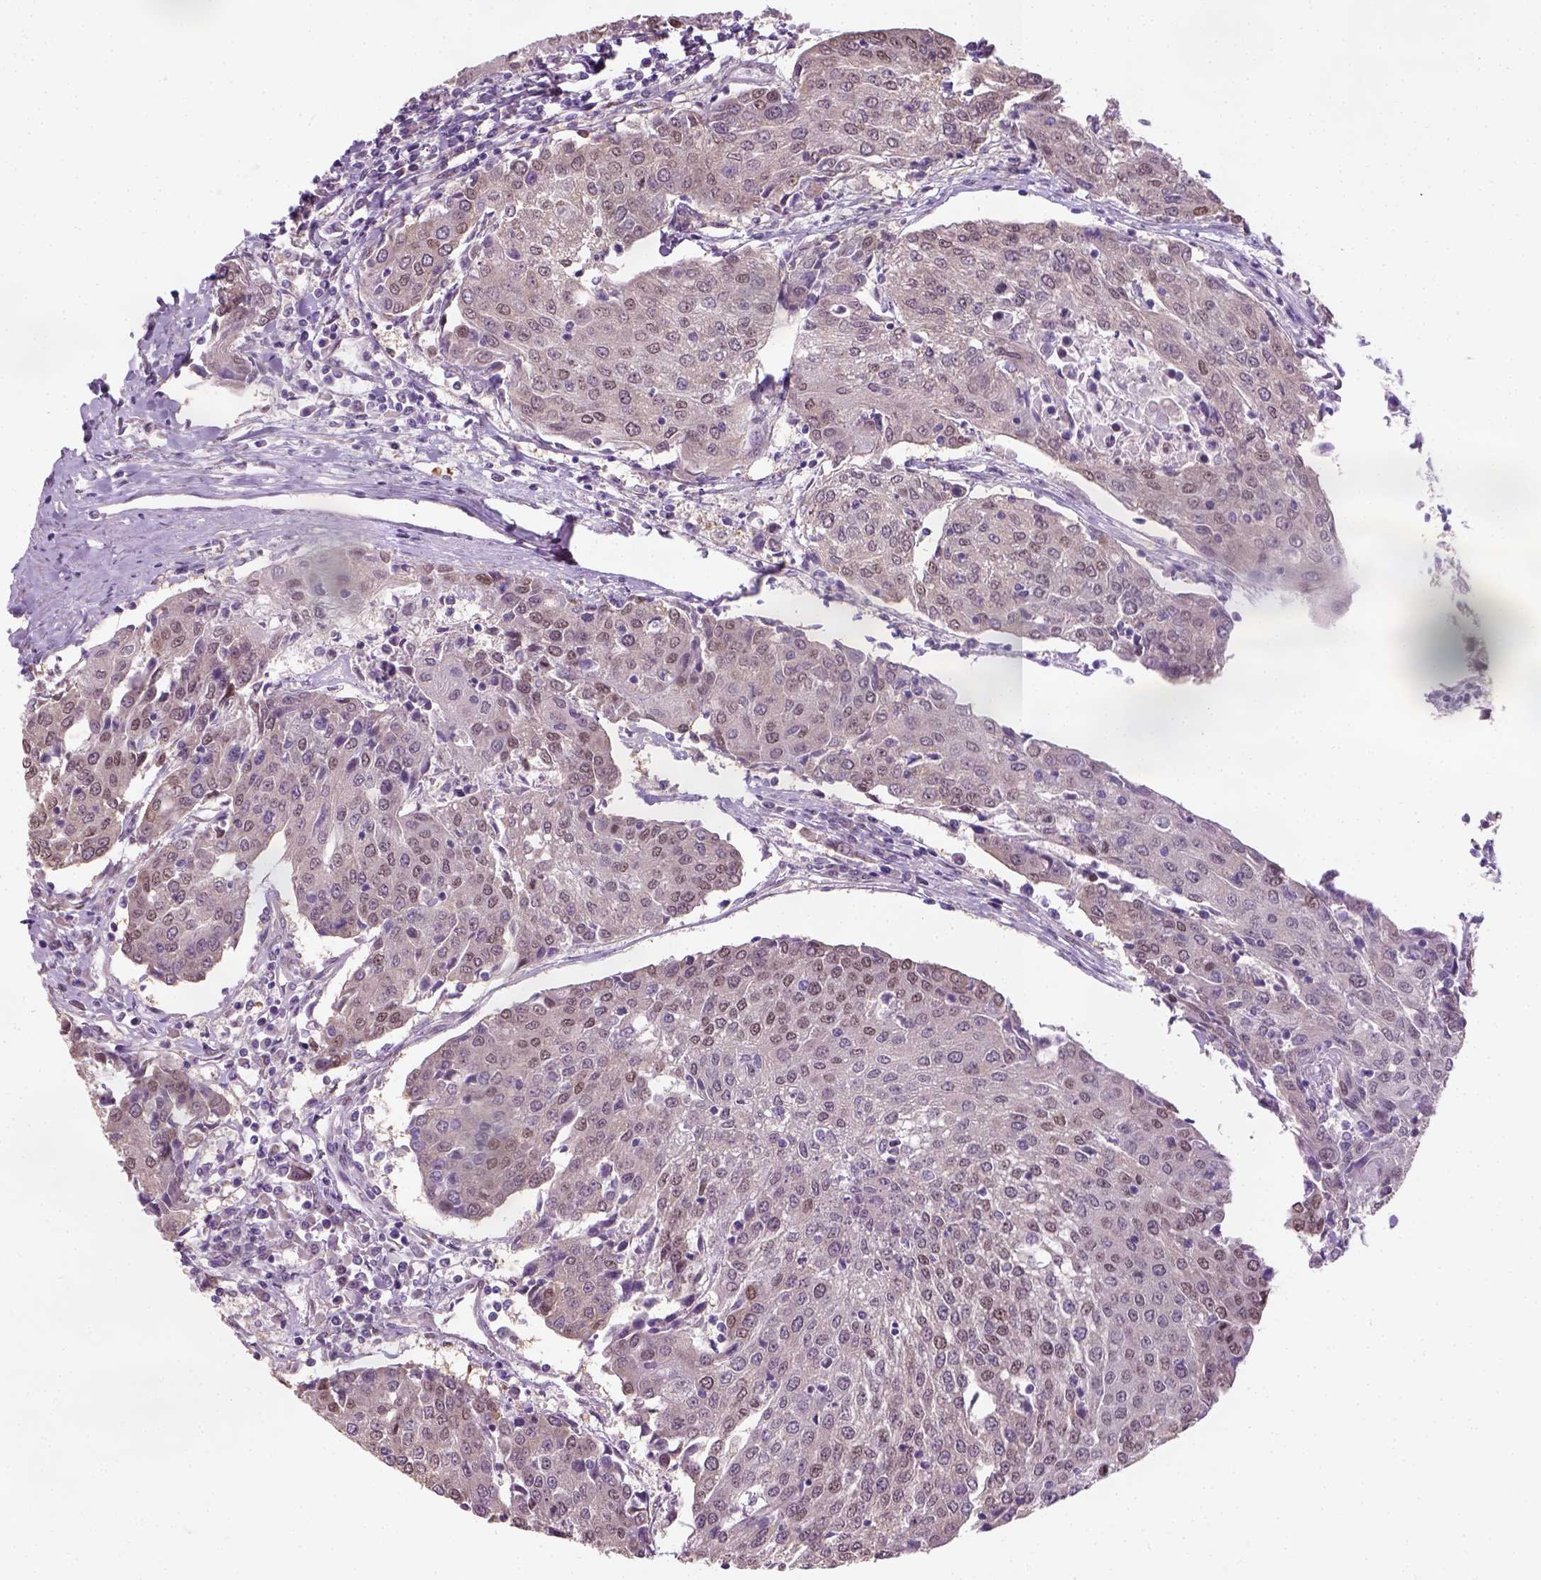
{"staining": {"intensity": "moderate", "quantity": "25%-75%", "location": "nuclear"}, "tissue": "urothelial cancer", "cell_type": "Tumor cells", "image_type": "cancer", "snomed": [{"axis": "morphology", "description": "Urothelial carcinoma, High grade"}, {"axis": "topography", "description": "Urinary bladder"}], "caption": "There is medium levels of moderate nuclear positivity in tumor cells of high-grade urothelial carcinoma, as demonstrated by immunohistochemical staining (brown color).", "gene": "C1orf112", "patient": {"sex": "female", "age": 85}}